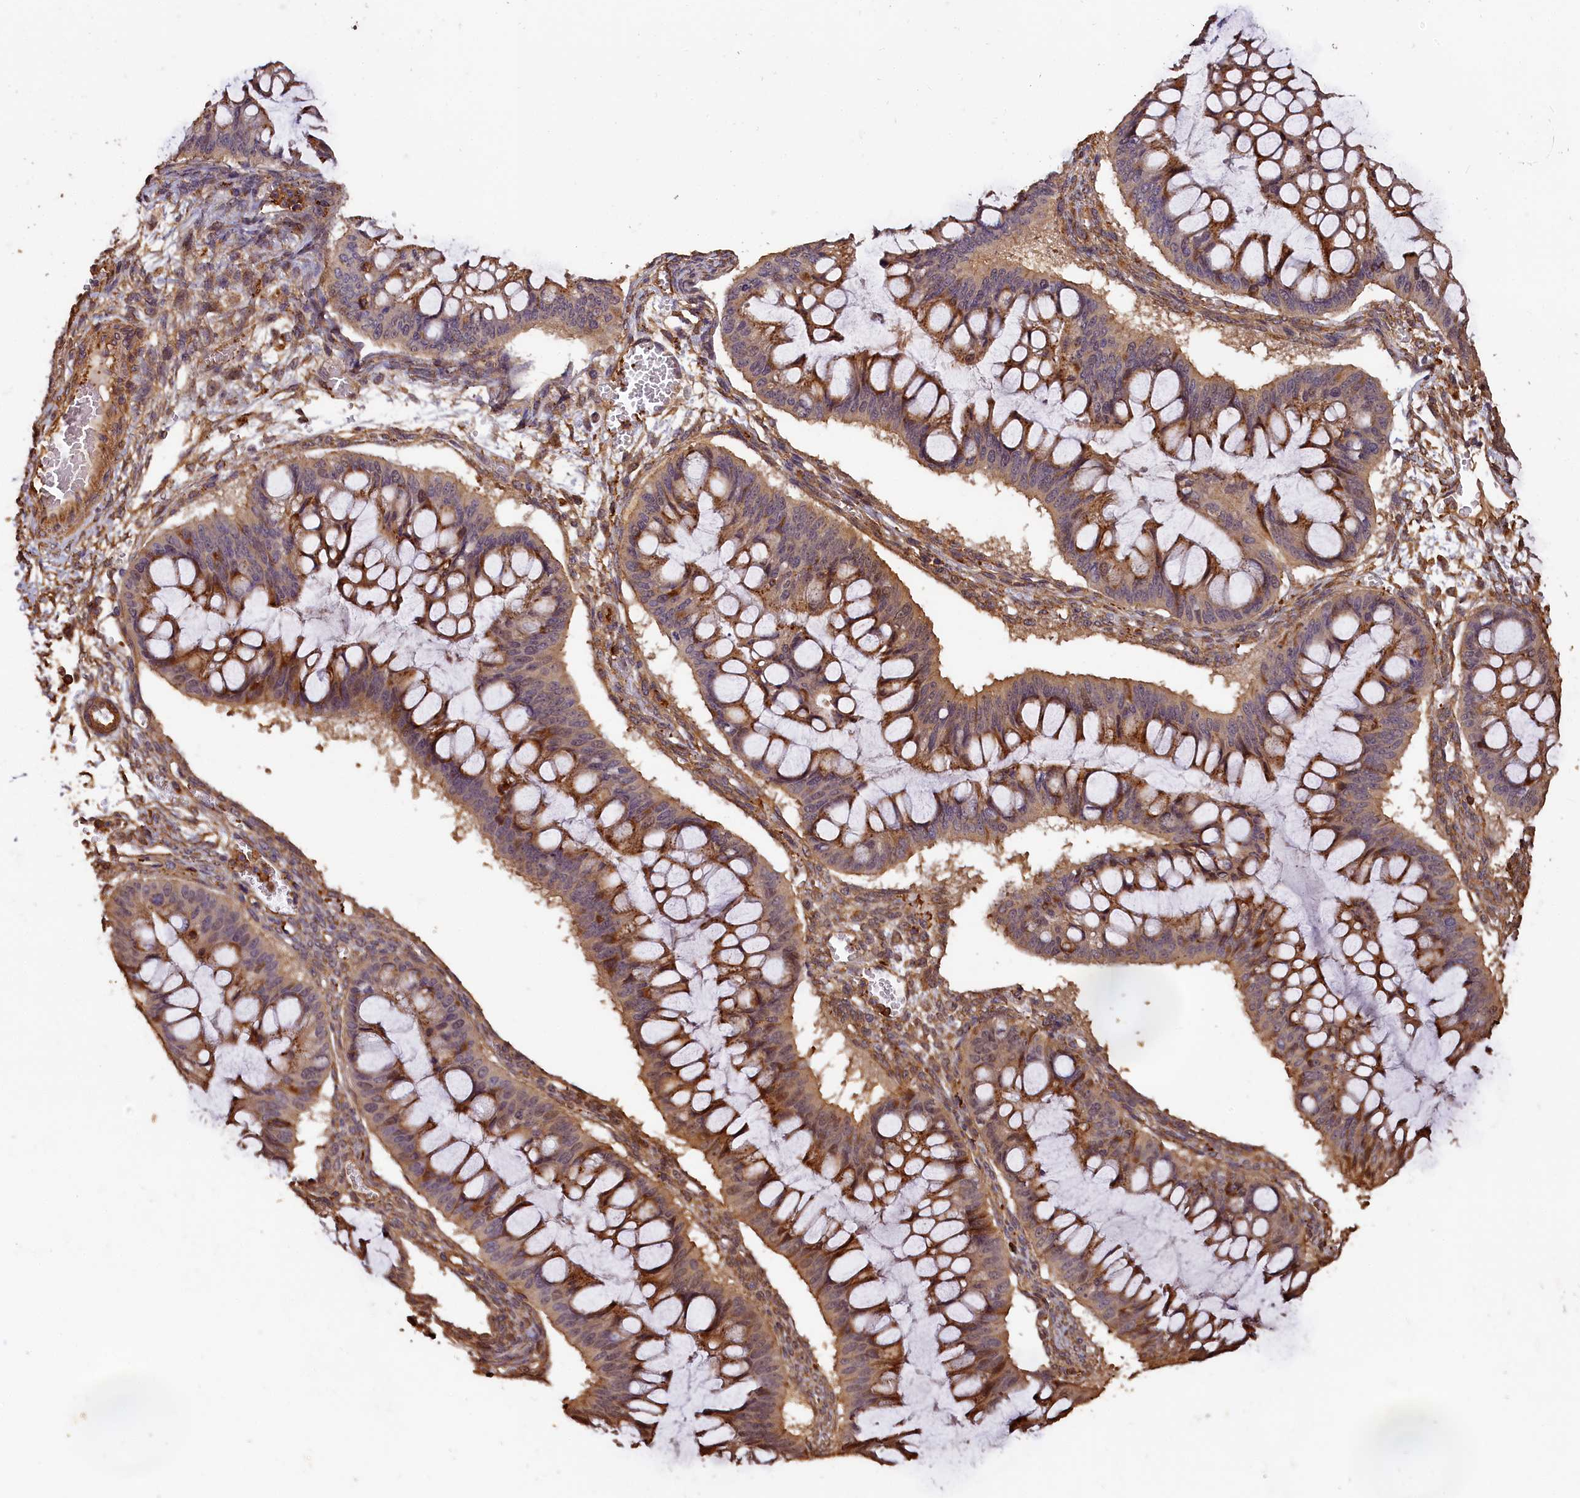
{"staining": {"intensity": "moderate", "quantity": "25%-75%", "location": "cytoplasmic/membranous"}, "tissue": "ovarian cancer", "cell_type": "Tumor cells", "image_type": "cancer", "snomed": [{"axis": "morphology", "description": "Cystadenocarcinoma, mucinous, NOS"}, {"axis": "topography", "description": "Ovary"}], "caption": "About 25%-75% of tumor cells in ovarian mucinous cystadenocarcinoma reveal moderate cytoplasmic/membranous protein staining as visualized by brown immunohistochemical staining.", "gene": "MMP15", "patient": {"sex": "female", "age": 73}}